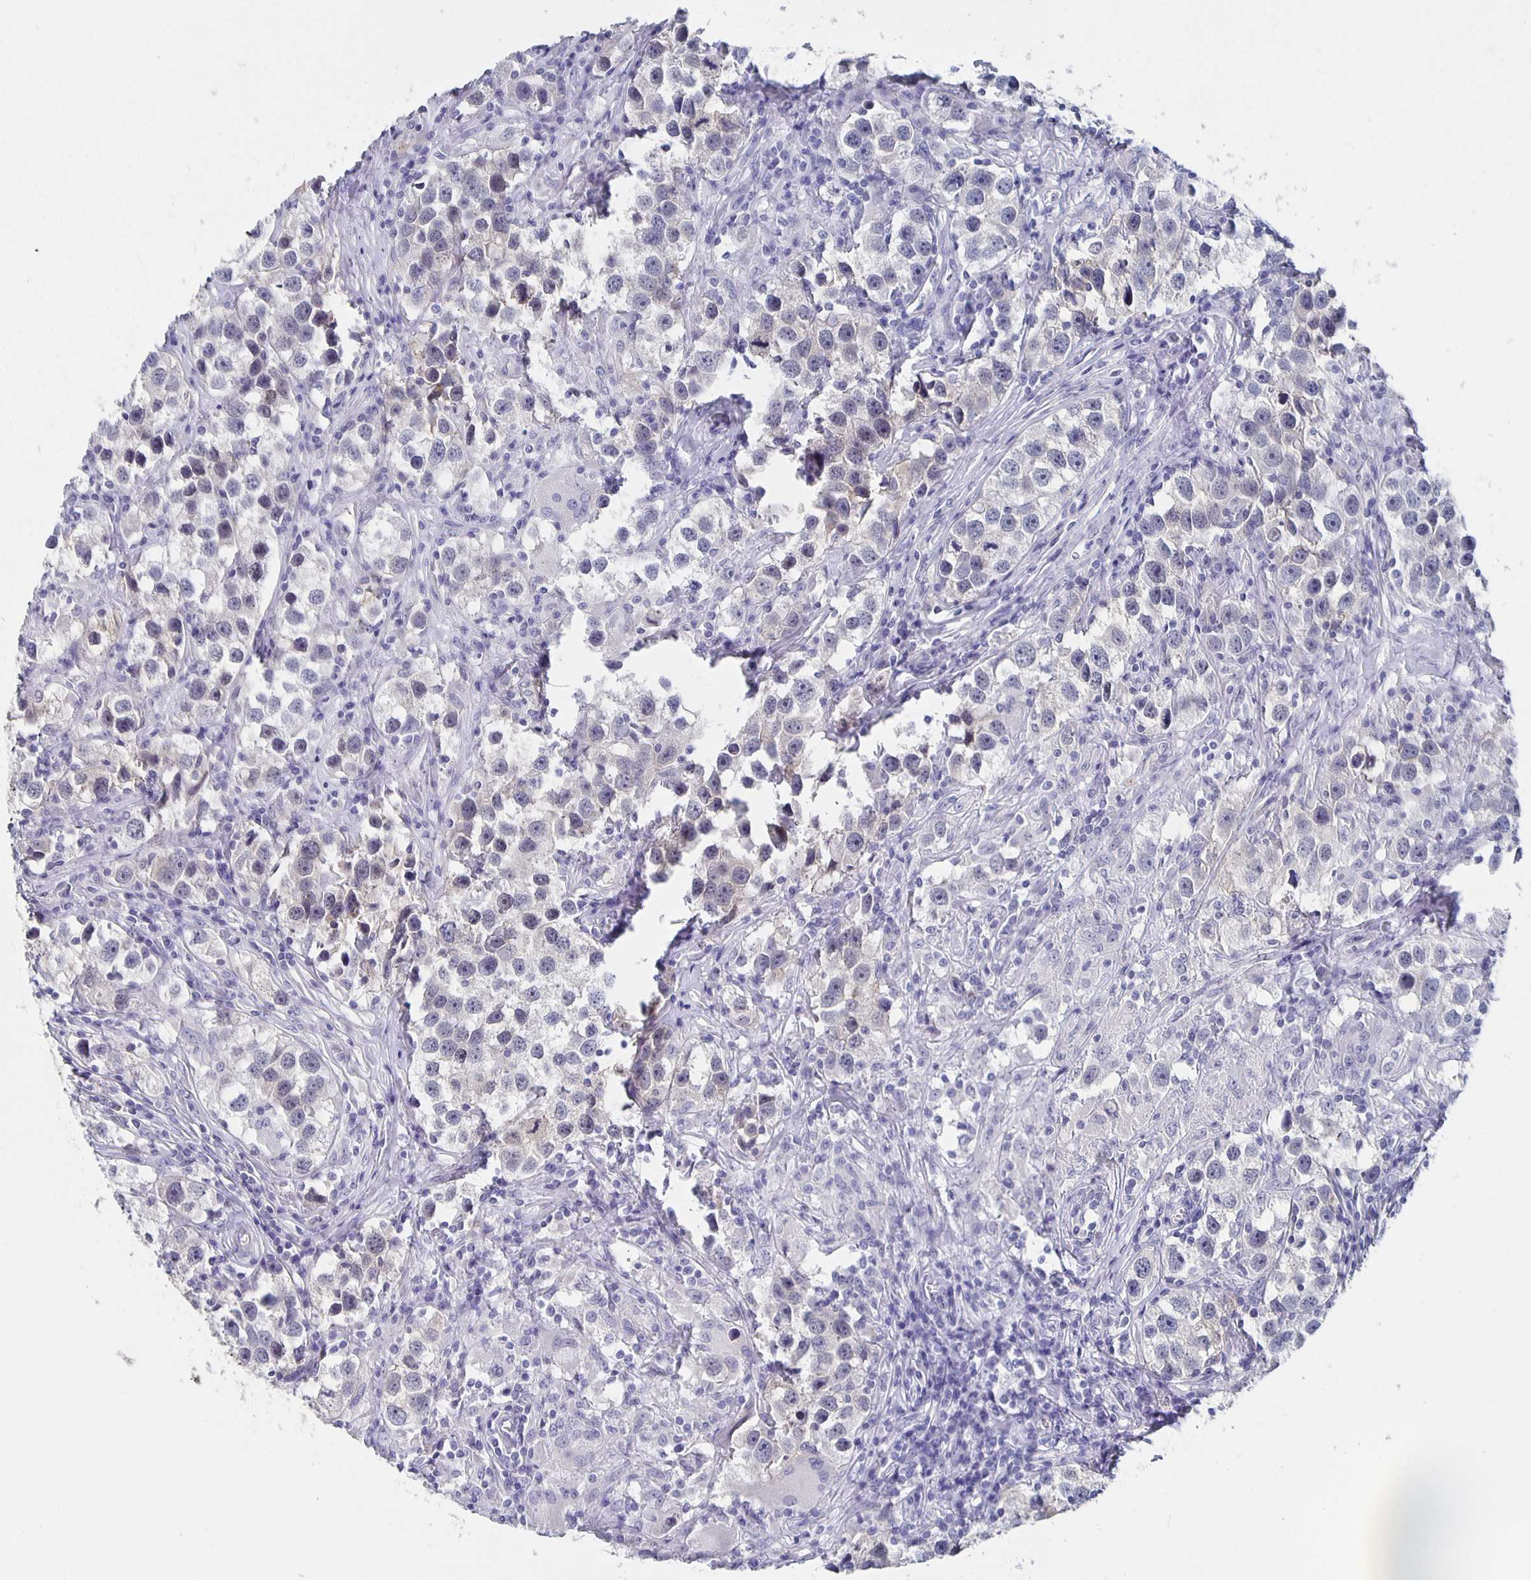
{"staining": {"intensity": "negative", "quantity": "none", "location": "none"}, "tissue": "testis cancer", "cell_type": "Tumor cells", "image_type": "cancer", "snomed": [{"axis": "morphology", "description": "Seminoma, NOS"}, {"axis": "topography", "description": "Testis"}], "caption": "Tumor cells show no significant protein expression in testis seminoma.", "gene": "CACNA2D2", "patient": {"sex": "male", "age": 49}}